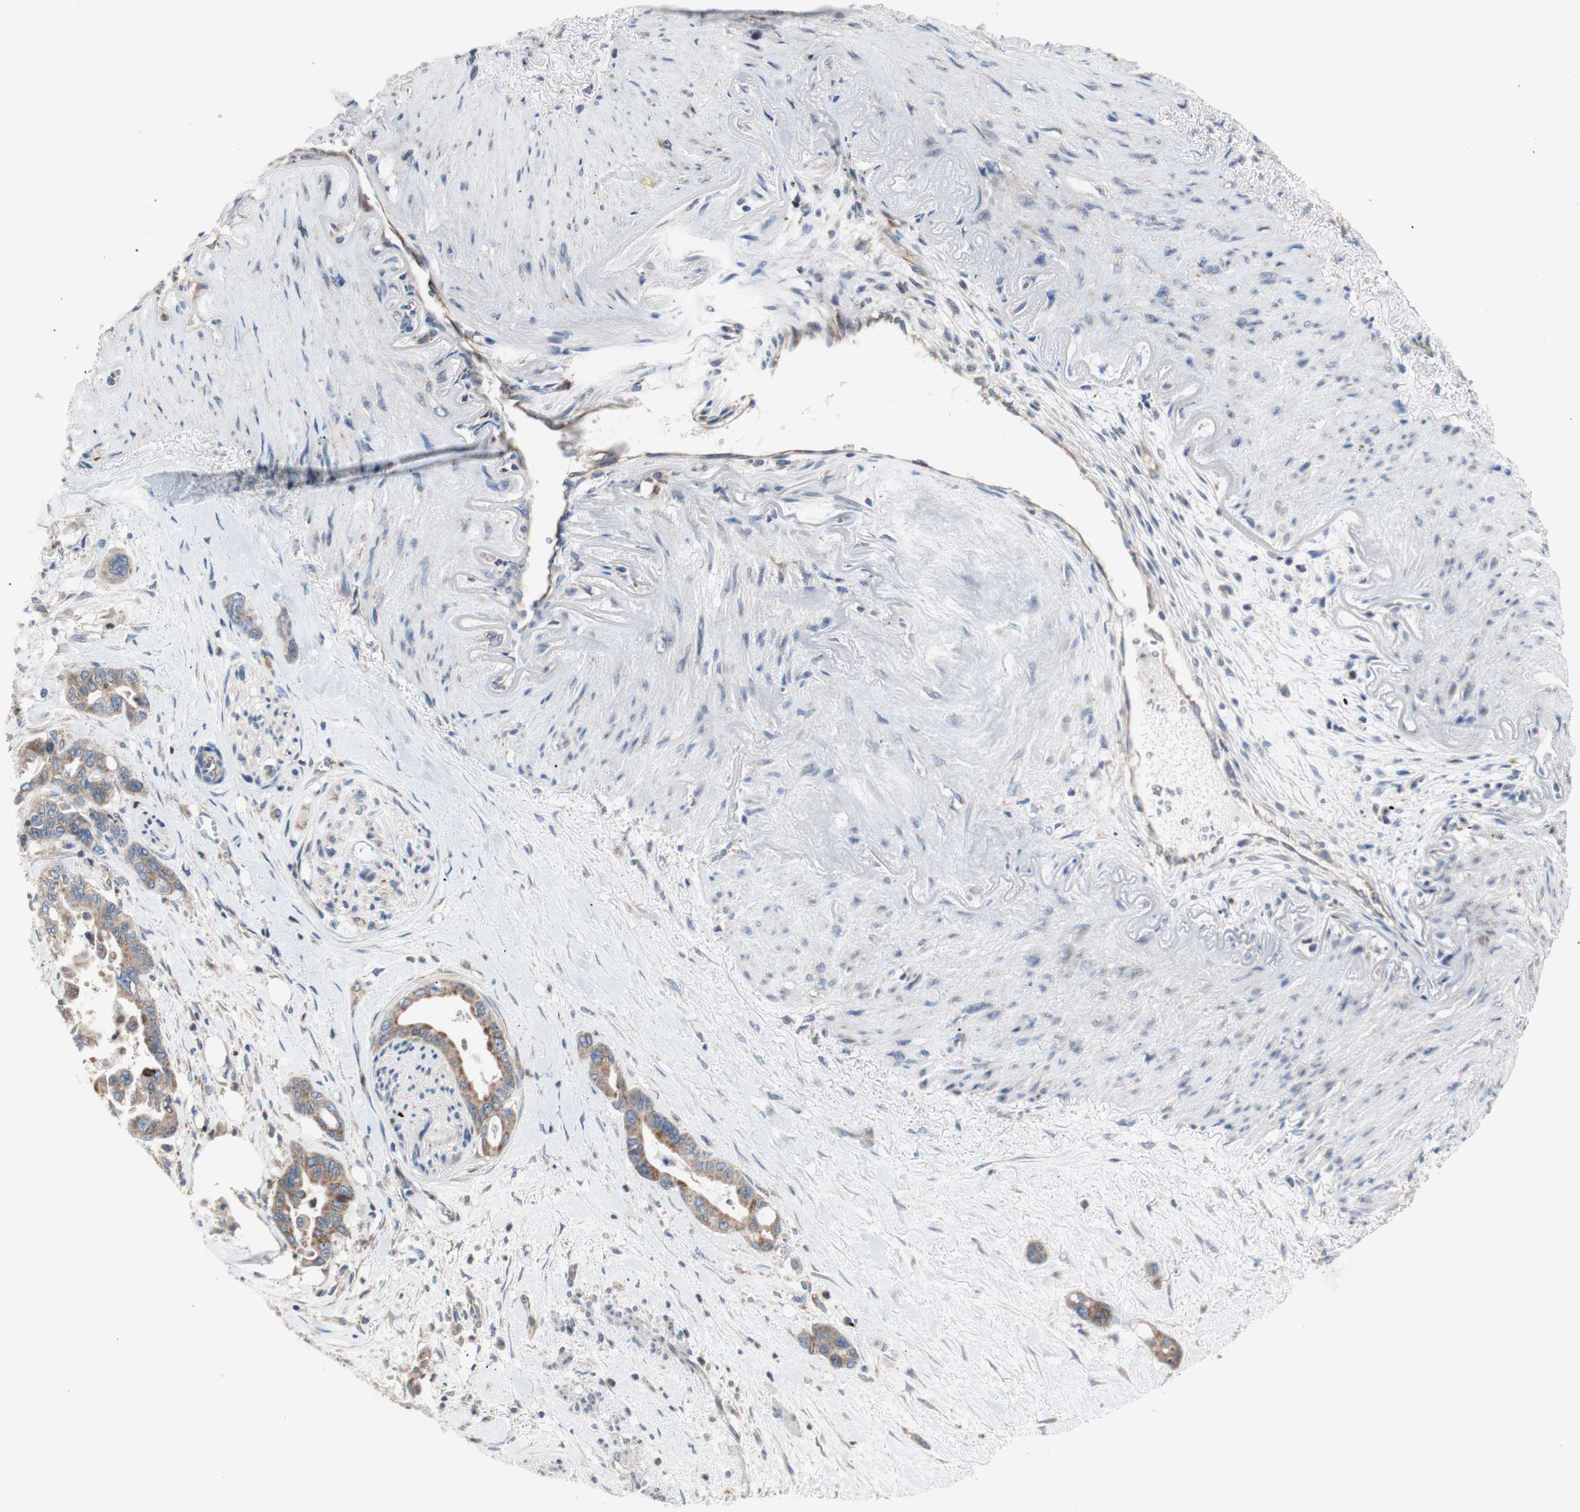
{"staining": {"intensity": "moderate", "quantity": ">75%", "location": "cytoplasmic/membranous"}, "tissue": "pancreatic cancer", "cell_type": "Tumor cells", "image_type": "cancer", "snomed": [{"axis": "morphology", "description": "Adenocarcinoma, NOS"}, {"axis": "topography", "description": "Pancreas"}], "caption": "High-magnification brightfield microscopy of adenocarcinoma (pancreatic) stained with DAB (3,3'-diaminobenzidine) (brown) and counterstained with hematoxylin (blue). tumor cells exhibit moderate cytoplasmic/membranous staining is seen in approximately>75% of cells.", "gene": "FMR1", "patient": {"sex": "male", "age": 70}}